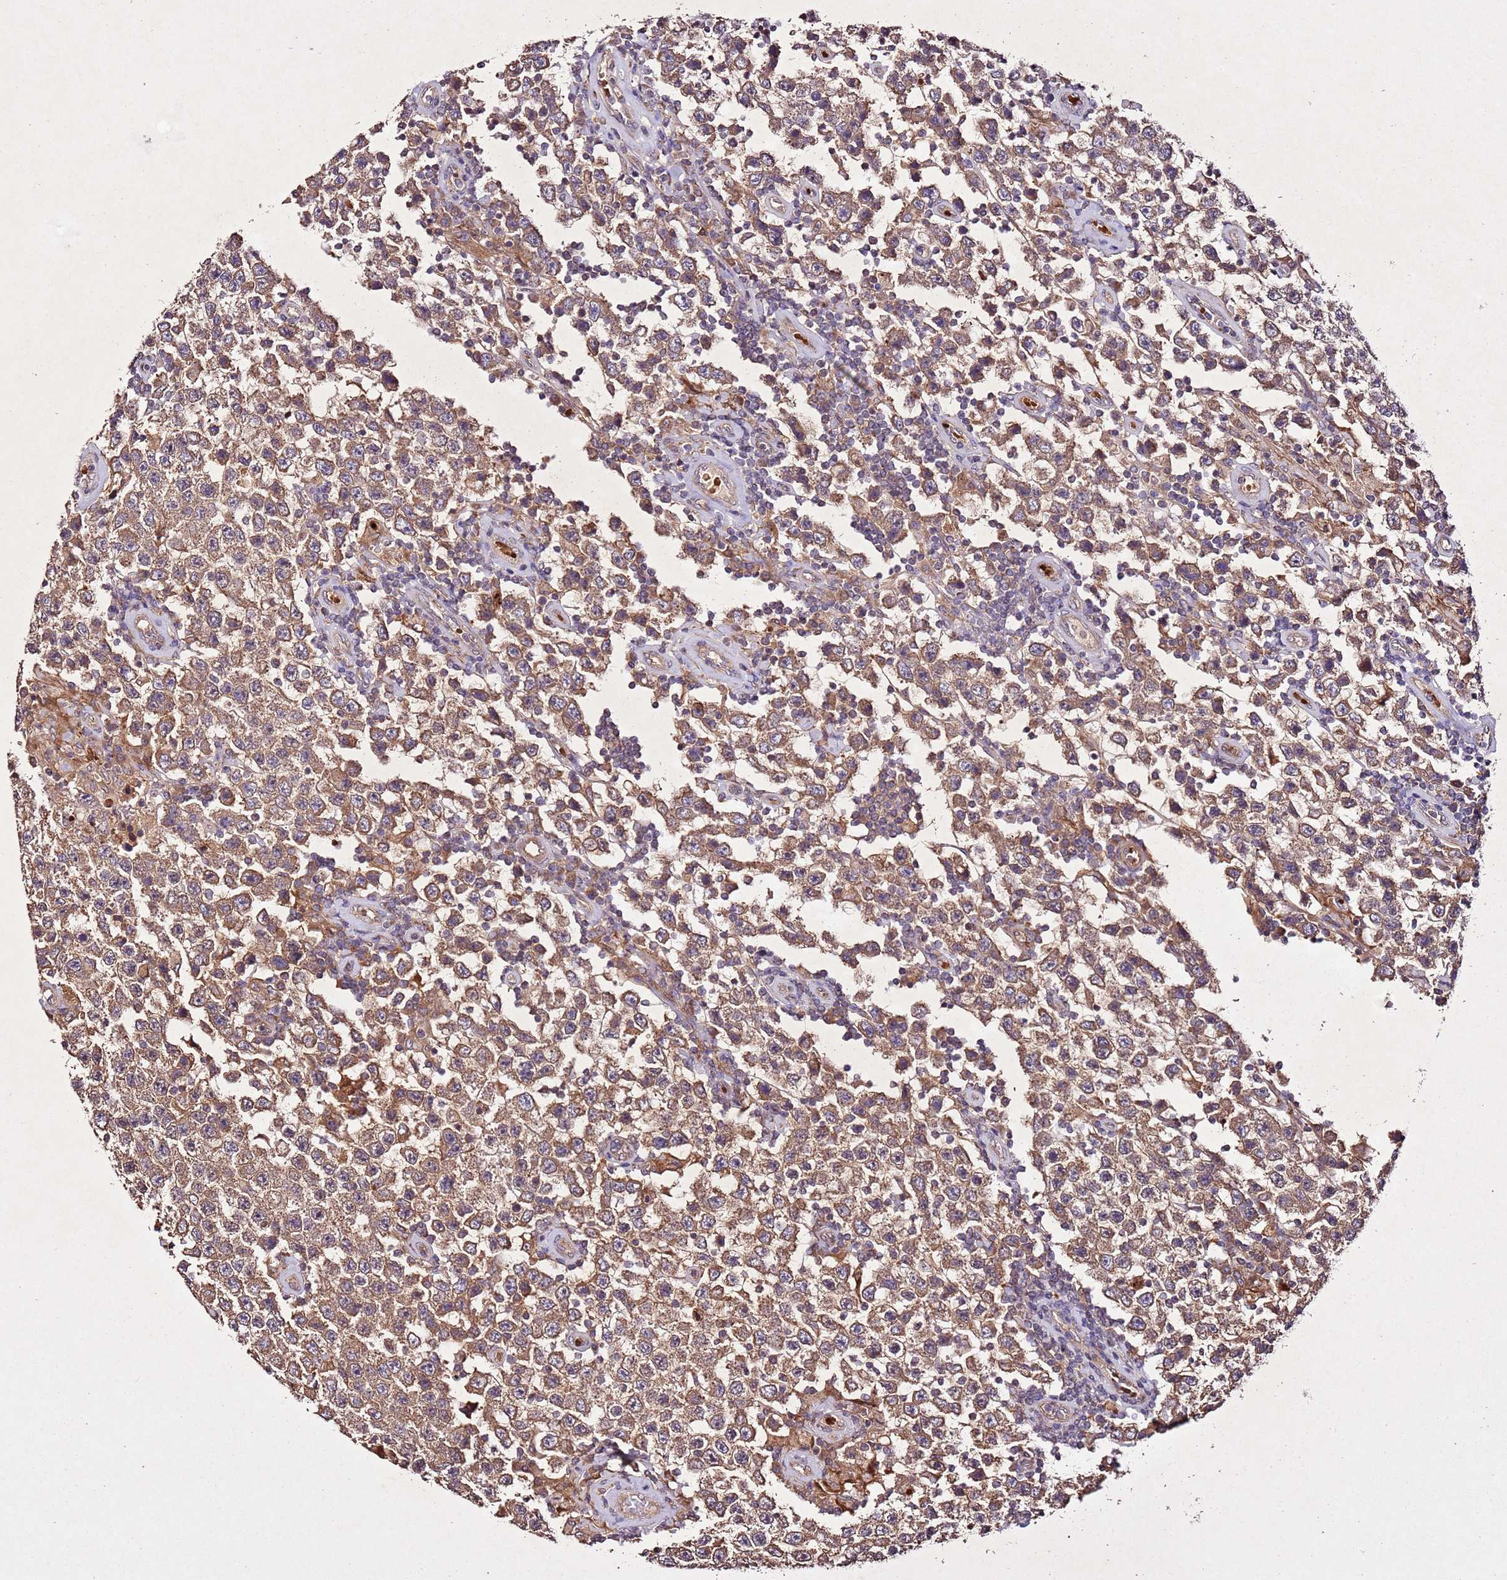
{"staining": {"intensity": "moderate", "quantity": ">75%", "location": "cytoplasmic/membranous"}, "tissue": "testis cancer", "cell_type": "Tumor cells", "image_type": "cancer", "snomed": [{"axis": "morphology", "description": "Normal tissue, NOS"}, {"axis": "morphology", "description": "Urothelial carcinoma, High grade"}, {"axis": "morphology", "description": "Seminoma, NOS"}, {"axis": "morphology", "description": "Carcinoma, Embryonal, NOS"}, {"axis": "topography", "description": "Urinary bladder"}, {"axis": "topography", "description": "Testis"}], "caption": "A medium amount of moderate cytoplasmic/membranous staining is identified in about >75% of tumor cells in testis cancer tissue. The staining is performed using DAB (3,3'-diaminobenzidine) brown chromogen to label protein expression. The nuclei are counter-stained blue using hematoxylin.", "gene": "PTMA", "patient": {"sex": "male", "age": 41}}